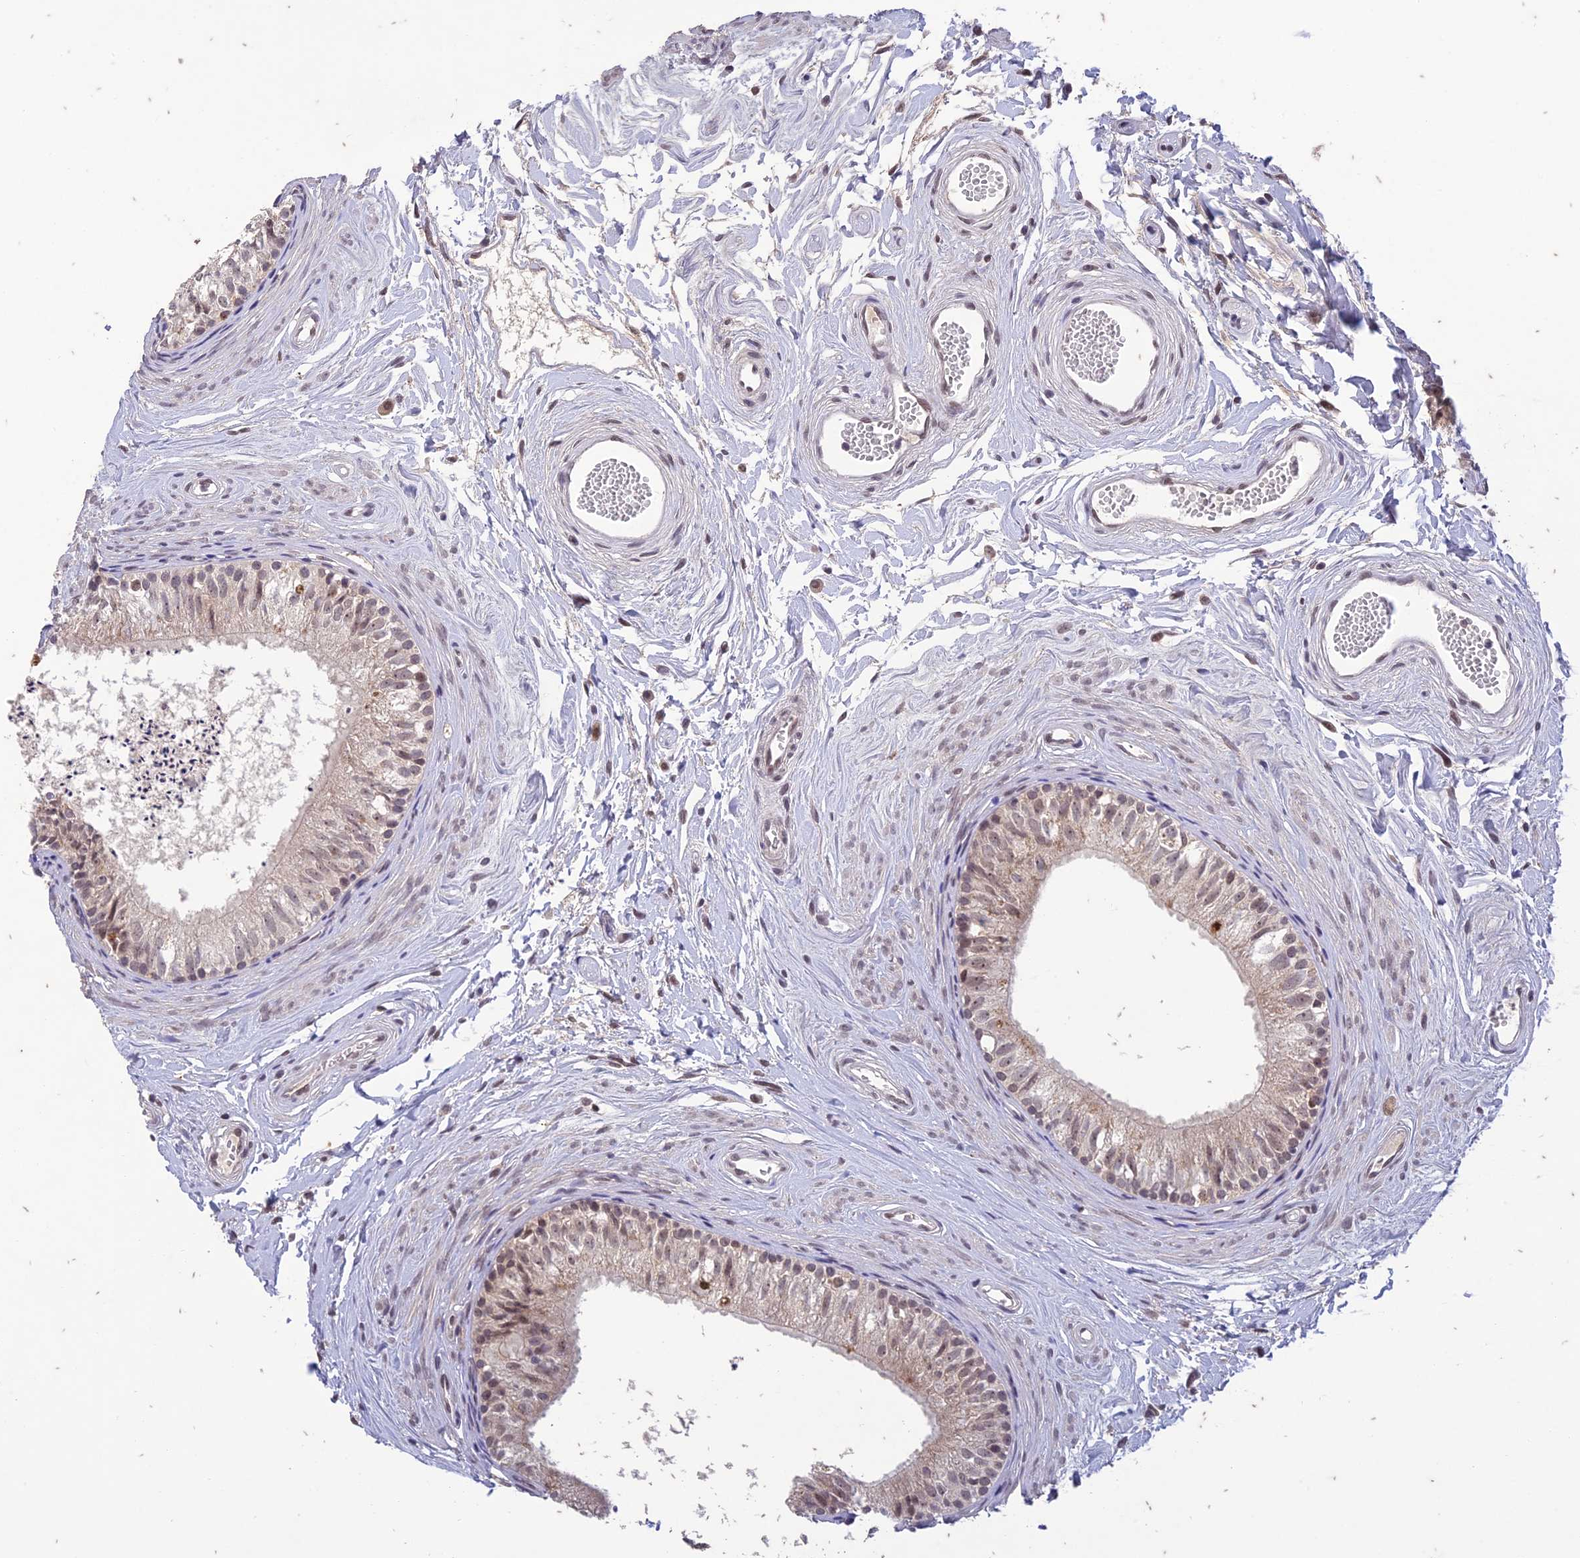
{"staining": {"intensity": "weak", "quantity": "25%-75%", "location": "cytoplasmic/membranous,nuclear"}, "tissue": "epididymis", "cell_type": "Glandular cells", "image_type": "normal", "snomed": [{"axis": "morphology", "description": "Normal tissue, NOS"}, {"axis": "topography", "description": "Epididymis"}], "caption": "High-magnification brightfield microscopy of benign epididymis stained with DAB (brown) and counterstained with hematoxylin (blue). glandular cells exhibit weak cytoplasmic/membranous,nuclear staining is appreciated in about25%-75% of cells. The staining is performed using DAB (3,3'-diaminobenzidine) brown chromogen to label protein expression. The nuclei are counter-stained blue using hematoxylin.", "gene": "POP4", "patient": {"sex": "male", "age": 56}}